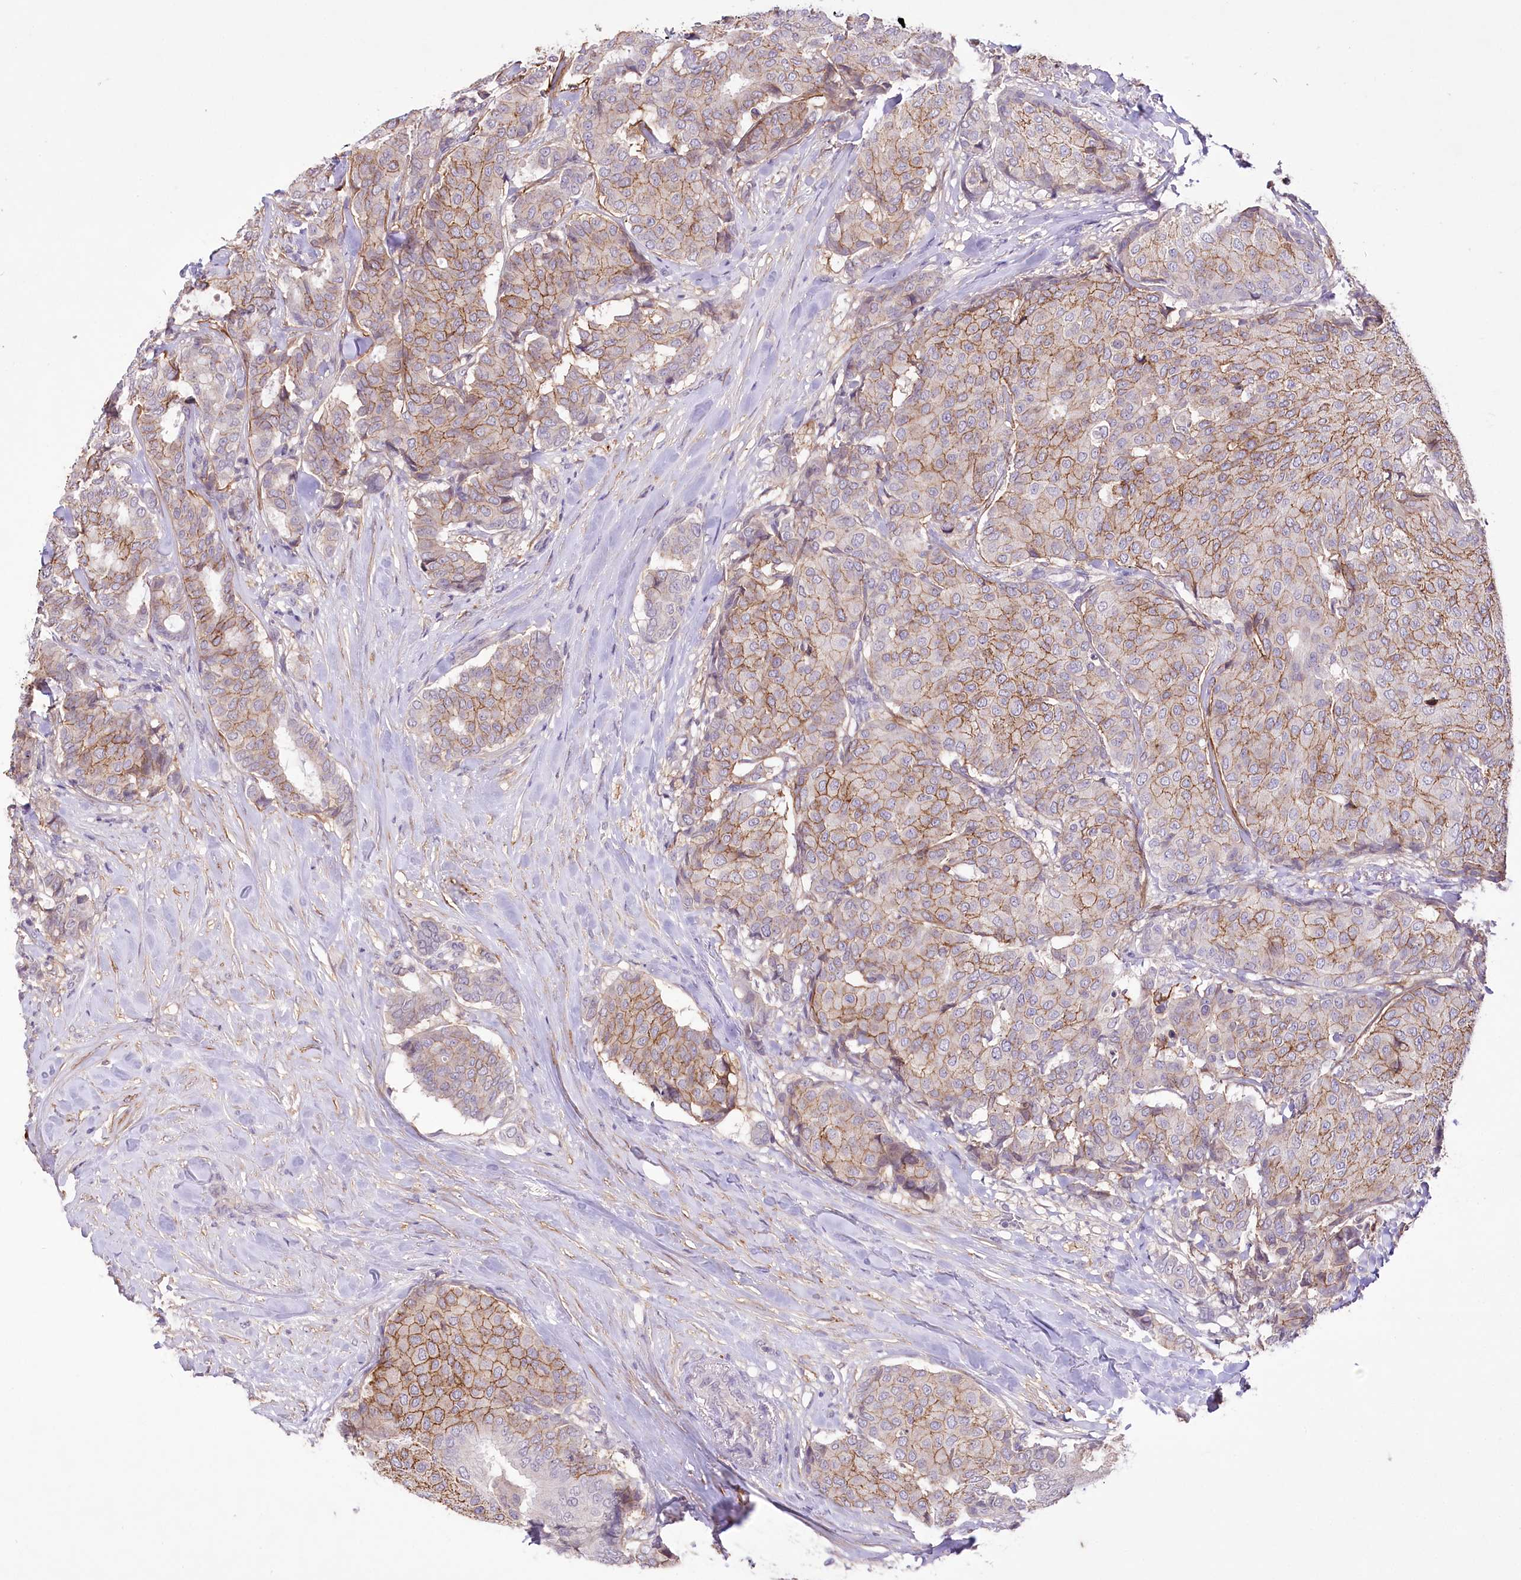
{"staining": {"intensity": "moderate", "quantity": "25%-75%", "location": "cytoplasmic/membranous"}, "tissue": "breast cancer", "cell_type": "Tumor cells", "image_type": "cancer", "snomed": [{"axis": "morphology", "description": "Duct carcinoma"}, {"axis": "topography", "description": "Breast"}], "caption": "Immunohistochemistry staining of breast cancer, which shows medium levels of moderate cytoplasmic/membranous staining in approximately 25%-75% of tumor cells indicating moderate cytoplasmic/membranous protein positivity. The staining was performed using DAB (brown) for protein detection and nuclei were counterstained in hematoxylin (blue).", "gene": "ENPP1", "patient": {"sex": "female", "age": 75}}